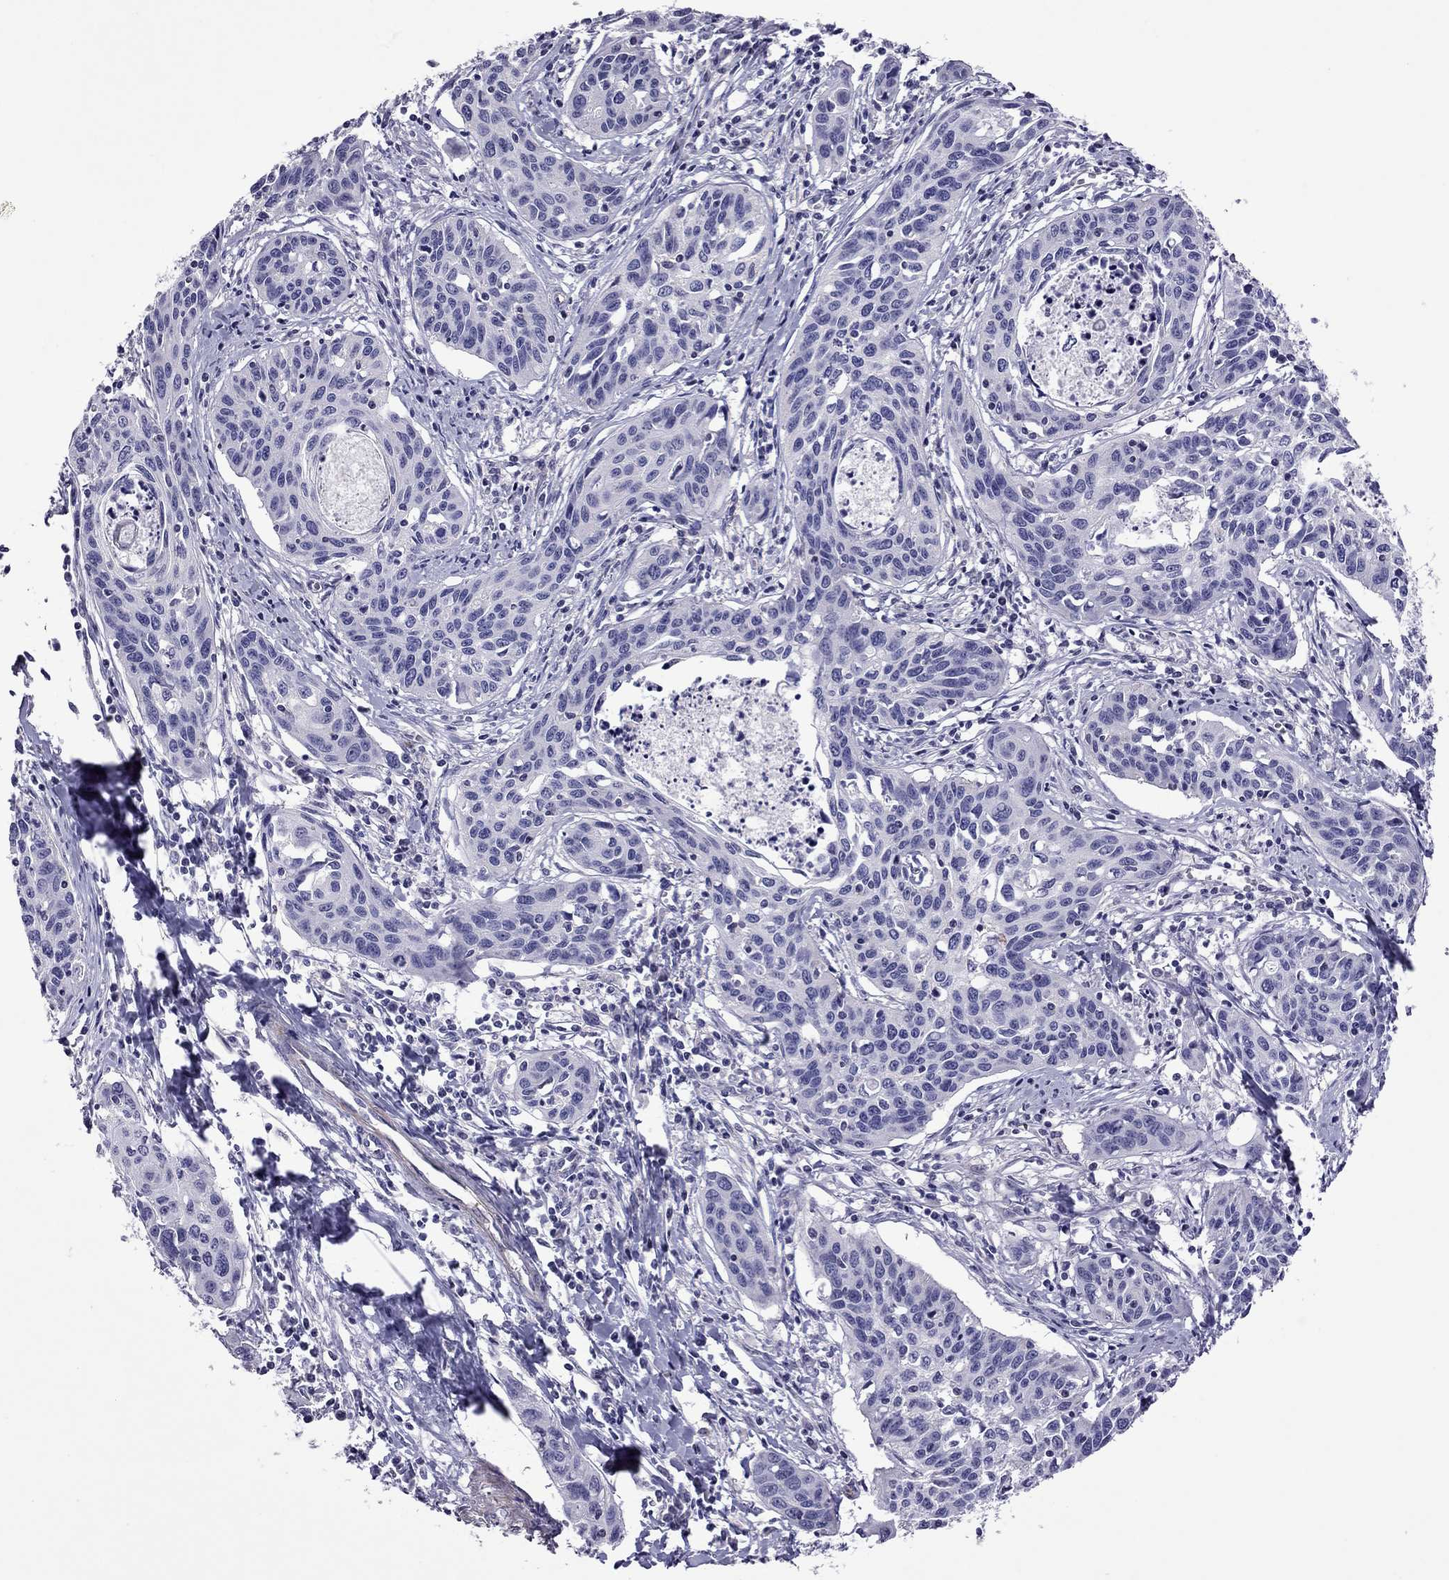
{"staining": {"intensity": "negative", "quantity": "none", "location": "none"}, "tissue": "cervical cancer", "cell_type": "Tumor cells", "image_type": "cancer", "snomed": [{"axis": "morphology", "description": "Squamous cell carcinoma, NOS"}, {"axis": "topography", "description": "Cervix"}], "caption": "An IHC photomicrograph of cervical cancer (squamous cell carcinoma) is shown. There is no staining in tumor cells of cervical cancer (squamous cell carcinoma). Brightfield microscopy of immunohistochemistry stained with DAB (brown) and hematoxylin (blue), captured at high magnification.", "gene": "SLC16A8", "patient": {"sex": "female", "age": 31}}